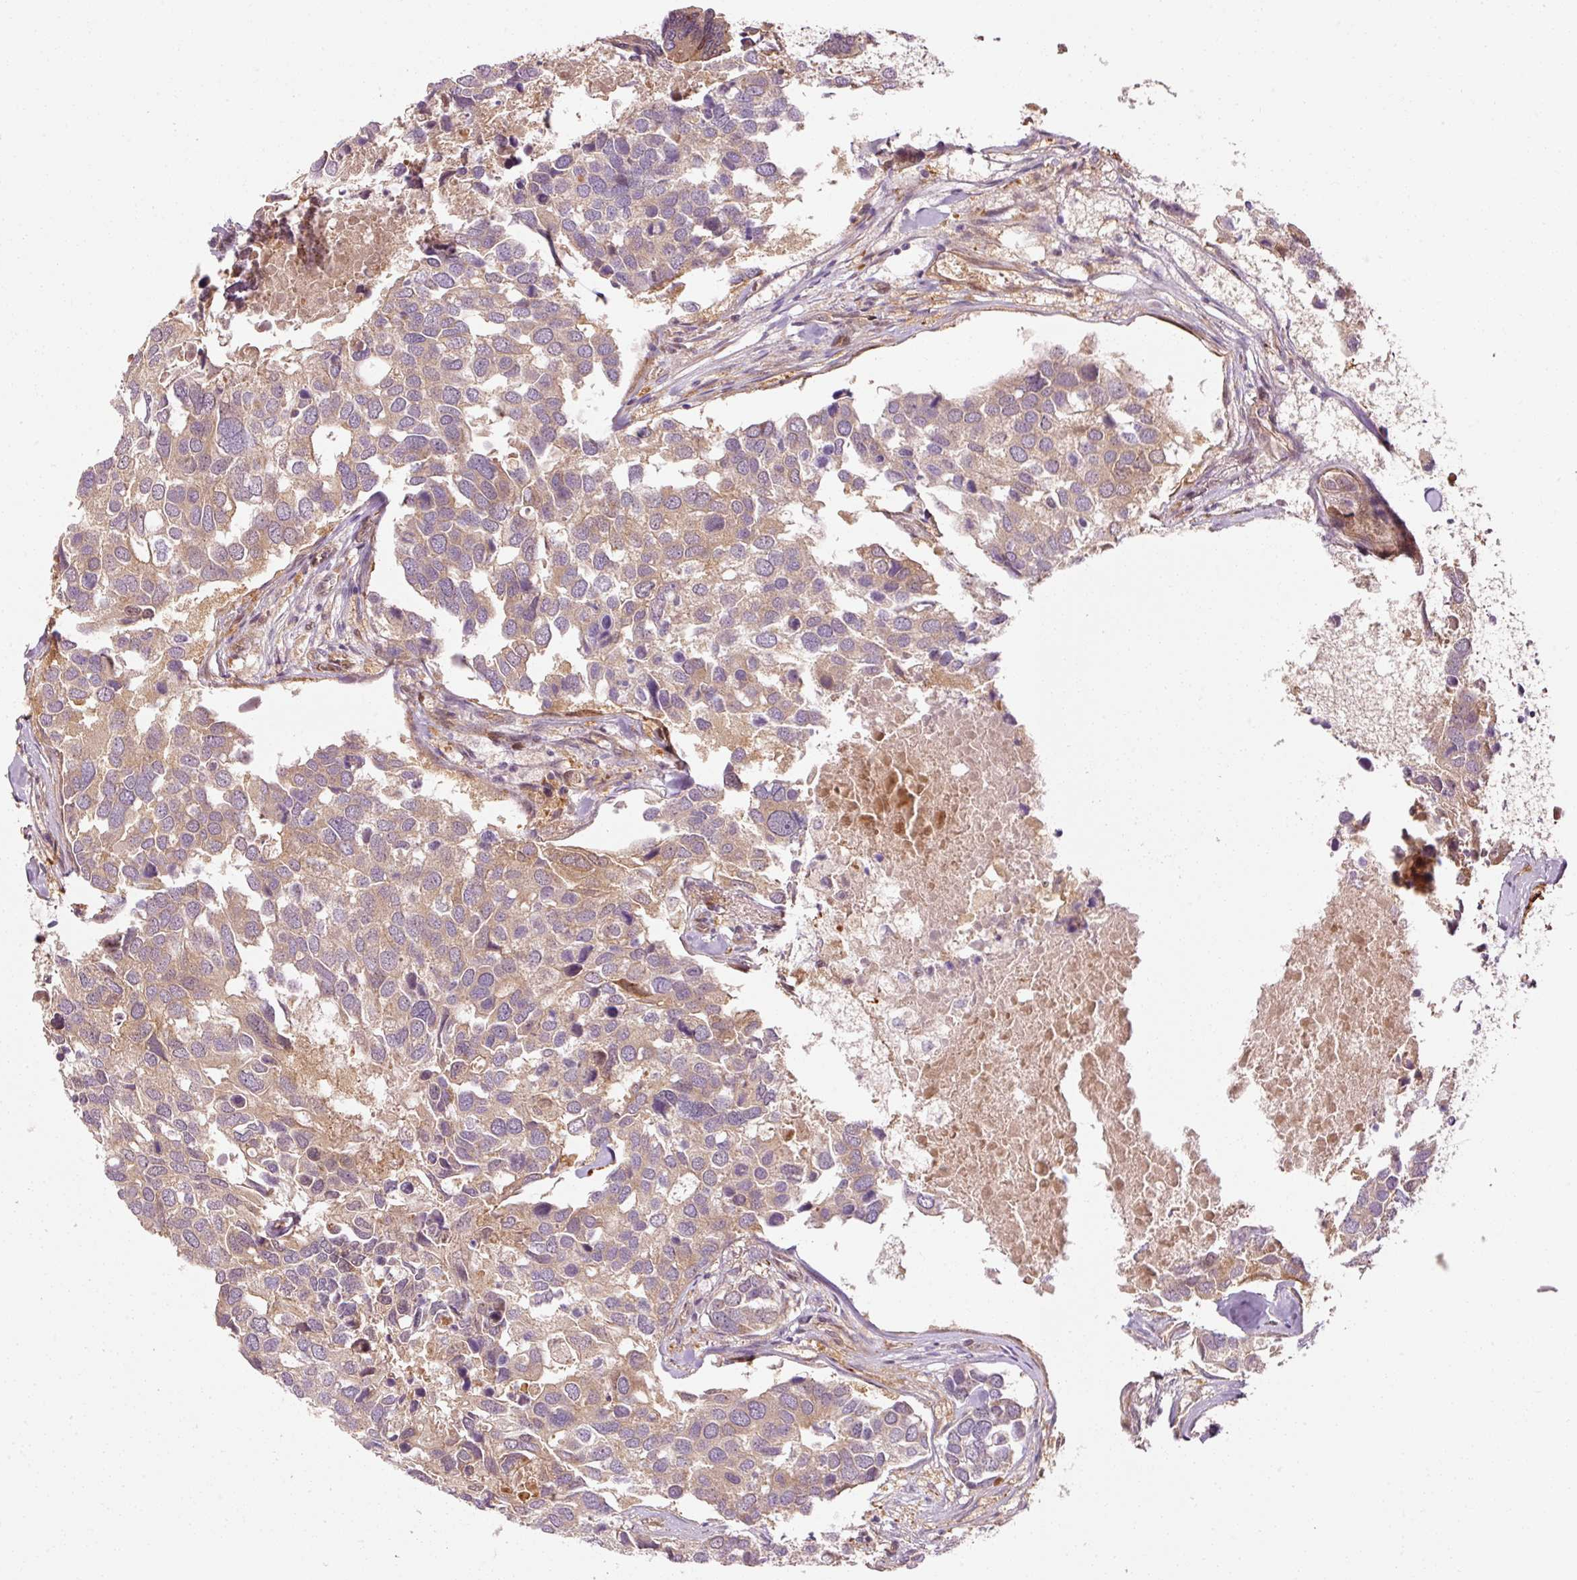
{"staining": {"intensity": "weak", "quantity": "25%-75%", "location": "cytoplasmic/membranous"}, "tissue": "breast cancer", "cell_type": "Tumor cells", "image_type": "cancer", "snomed": [{"axis": "morphology", "description": "Duct carcinoma"}, {"axis": "topography", "description": "Breast"}], "caption": "About 25%-75% of tumor cells in breast intraductal carcinoma reveal weak cytoplasmic/membranous protein positivity as visualized by brown immunohistochemical staining.", "gene": "PPP1R14B", "patient": {"sex": "female", "age": 83}}